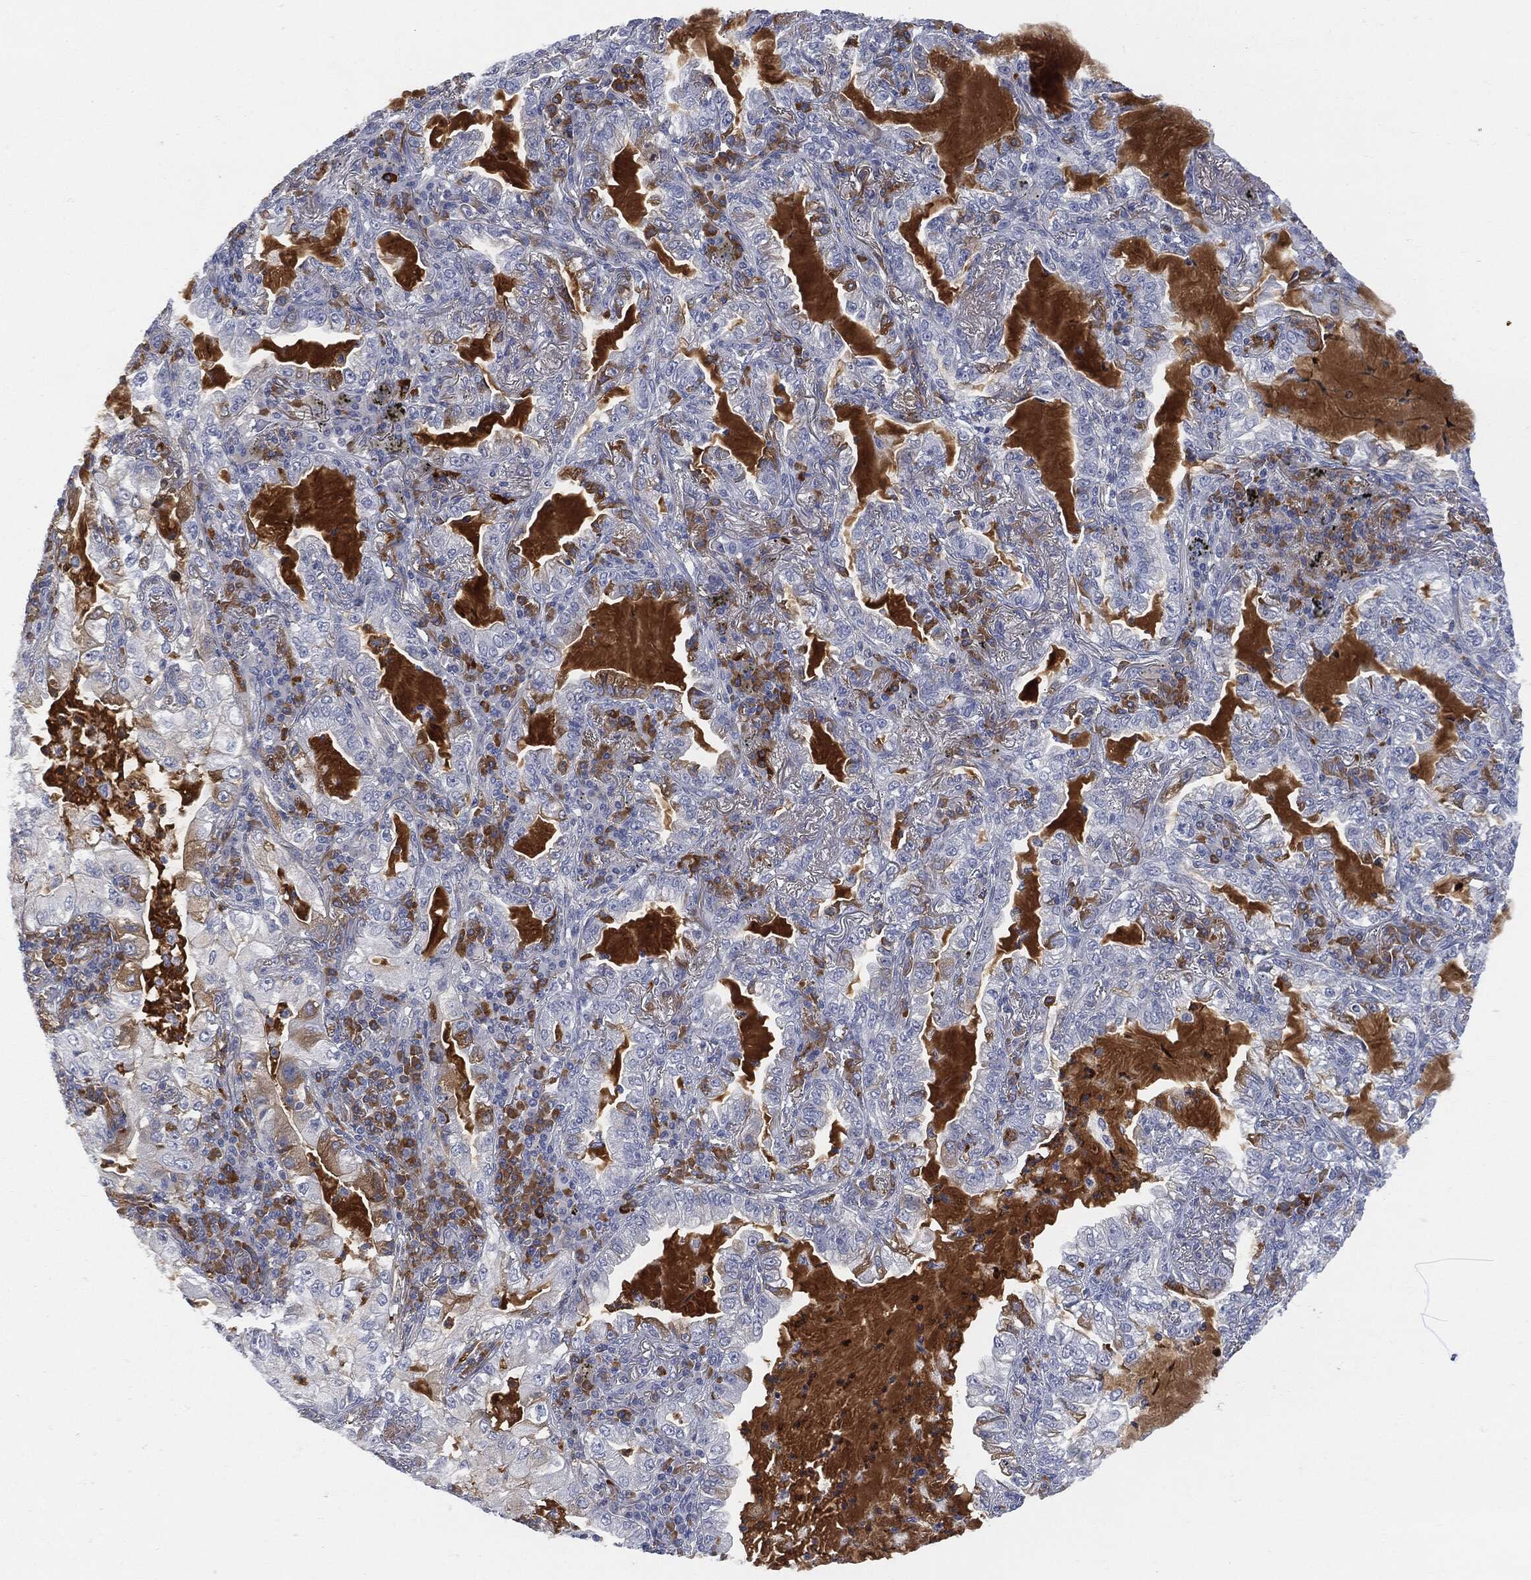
{"staining": {"intensity": "negative", "quantity": "none", "location": "none"}, "tissue": "lung cancer", "cell_type": "Tumor cells", "image_type": "cancer", "snomed": [{"axis": "morphology", "description": "Adenocarcinoma, NOS"}, {"axis": "topography", "description": "Lung"}], "caption": "This is an IHC micrograph of human lung adenocarcinoma. There is no positivity in tumor cells.", "gene": "BTK", "patient": {"sex": "female", "age": 73}}